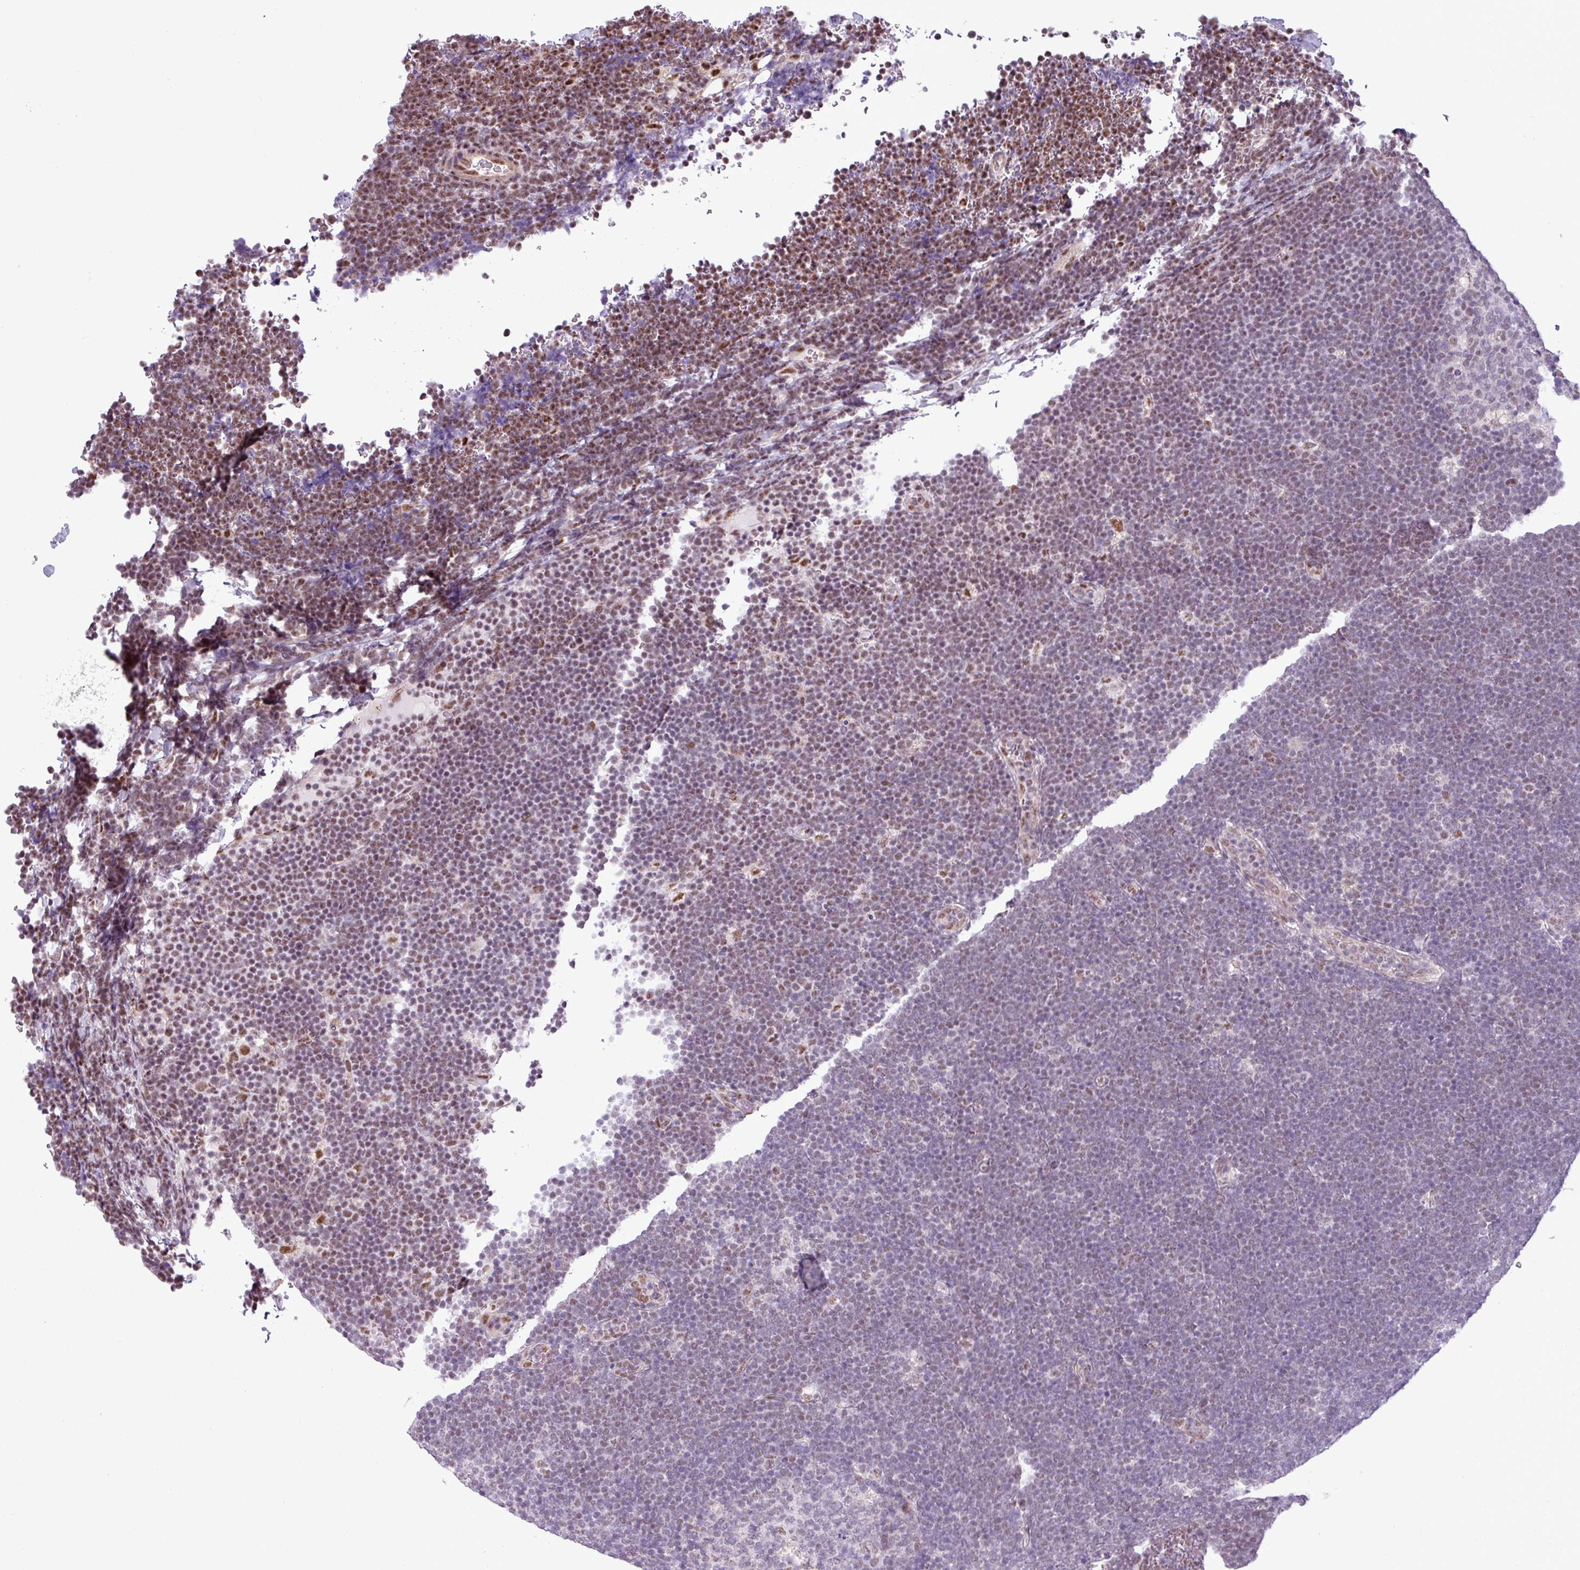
{"staining": {"intensity": "moderate", "quantity": "<25%", "location": "nuclear"}, "tissue": "lymphoma", "cell_type": "Tumor cells", "image_type": "cancer", "snomed": [{"axis": "morphology", "description": "Malignant lymphoma, non-Hodgkin's type, High grade"}, {"axis": "topography", "description": "Lymph node"}], "caption": "Immunohistochemical staining of human malignant lymphoma, non-Hodgkin's type (high-grade) demonstrates low levels of moderate nuclear protein expression in about <25% of tumor cells. Nuclei are stained in blue.", "gene": "ZNF217", "patient": {"sex": "male", "age": 13}}